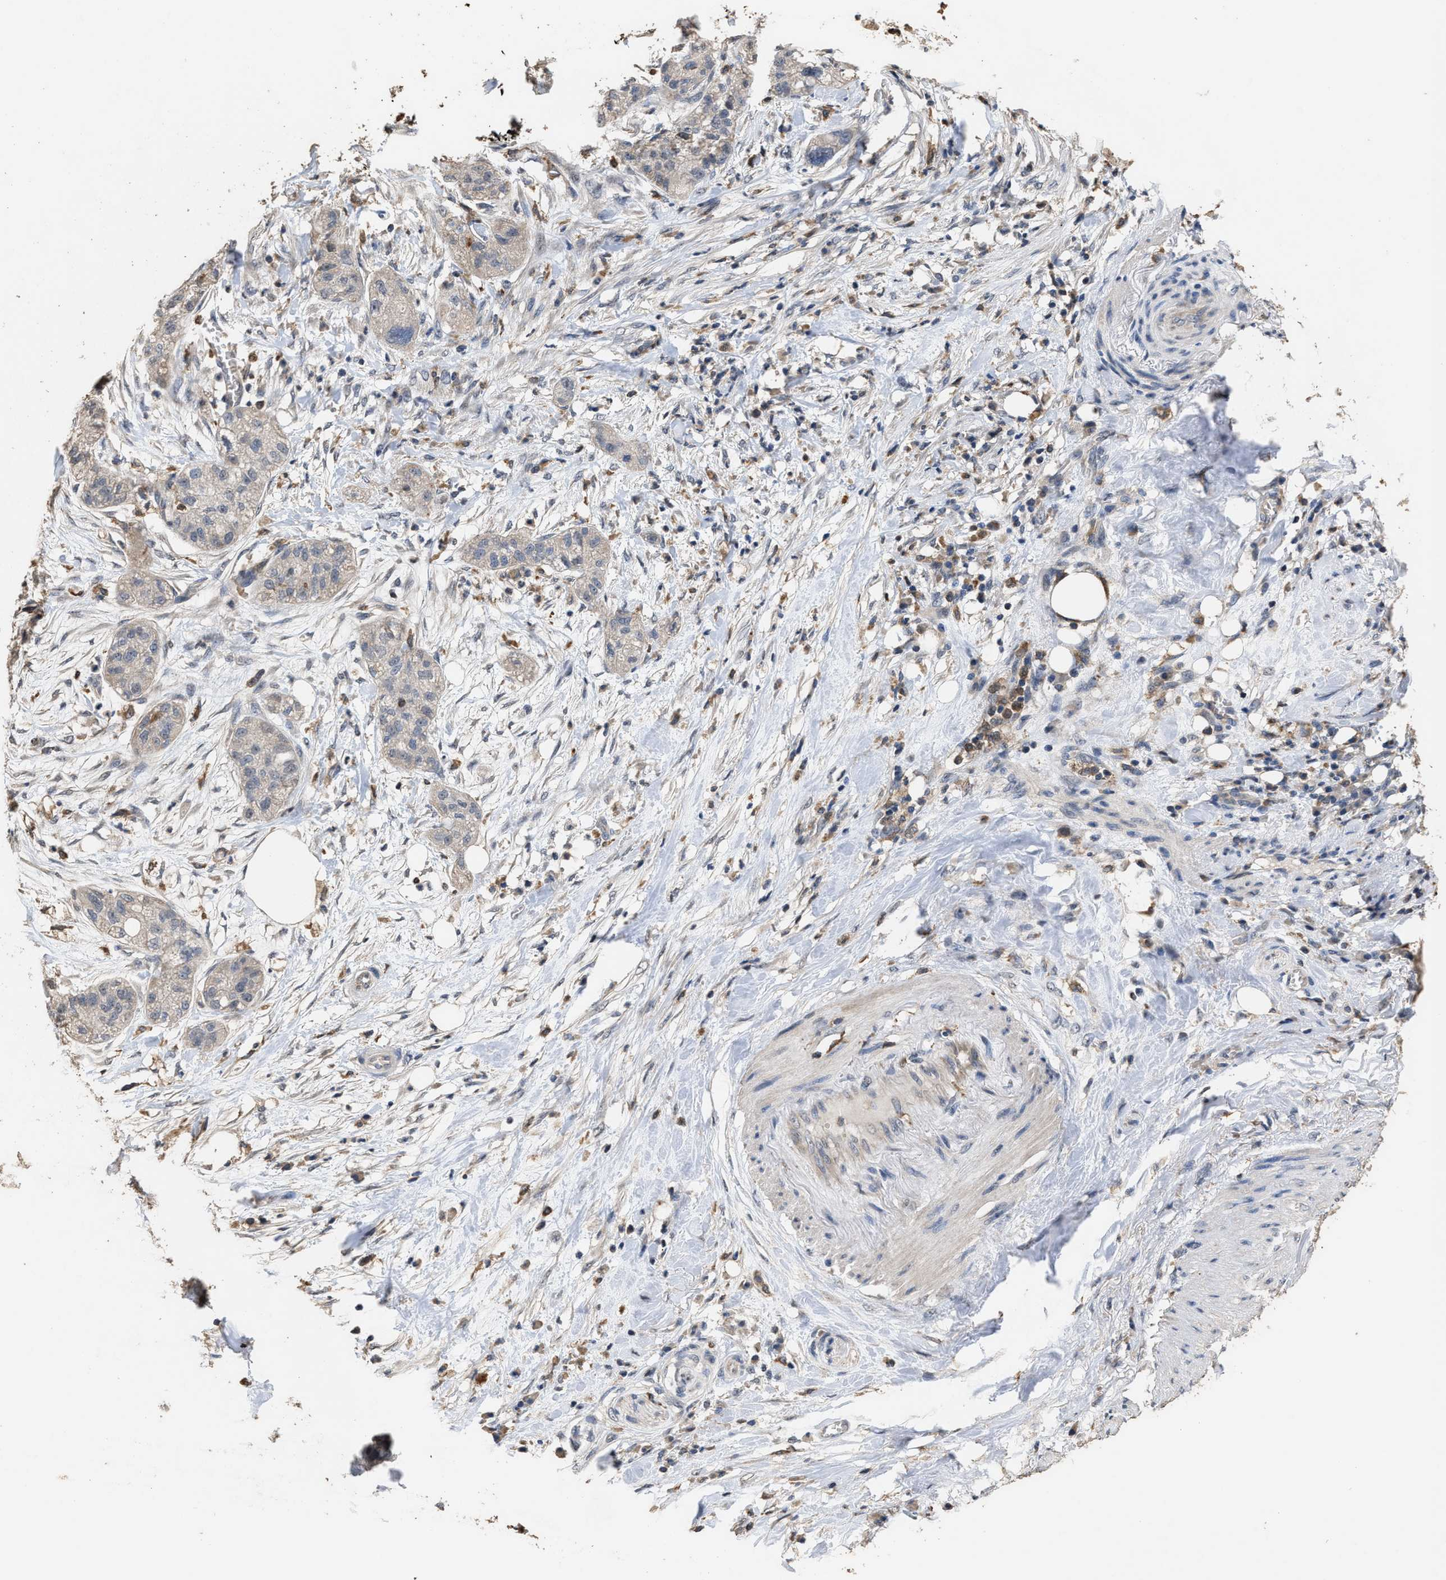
{"staining": {"intensity": "negative", "quantity": "none", "location": "none"}, "tissue": "pancreatic cancer", "cell_type": "Tumor cells", "image_type": "cancer", "snomed": [{"axis": "morphology", "description": "Adenocarcinoma, NOS"}, {"axis": "topography", "description": "Pancreas"}], "caption": "Tumor cells show no significant staining in pancreatic adenocarcinoma.", "gene": "TDRKH", "patient": {"sex": "female", "age": 78}}